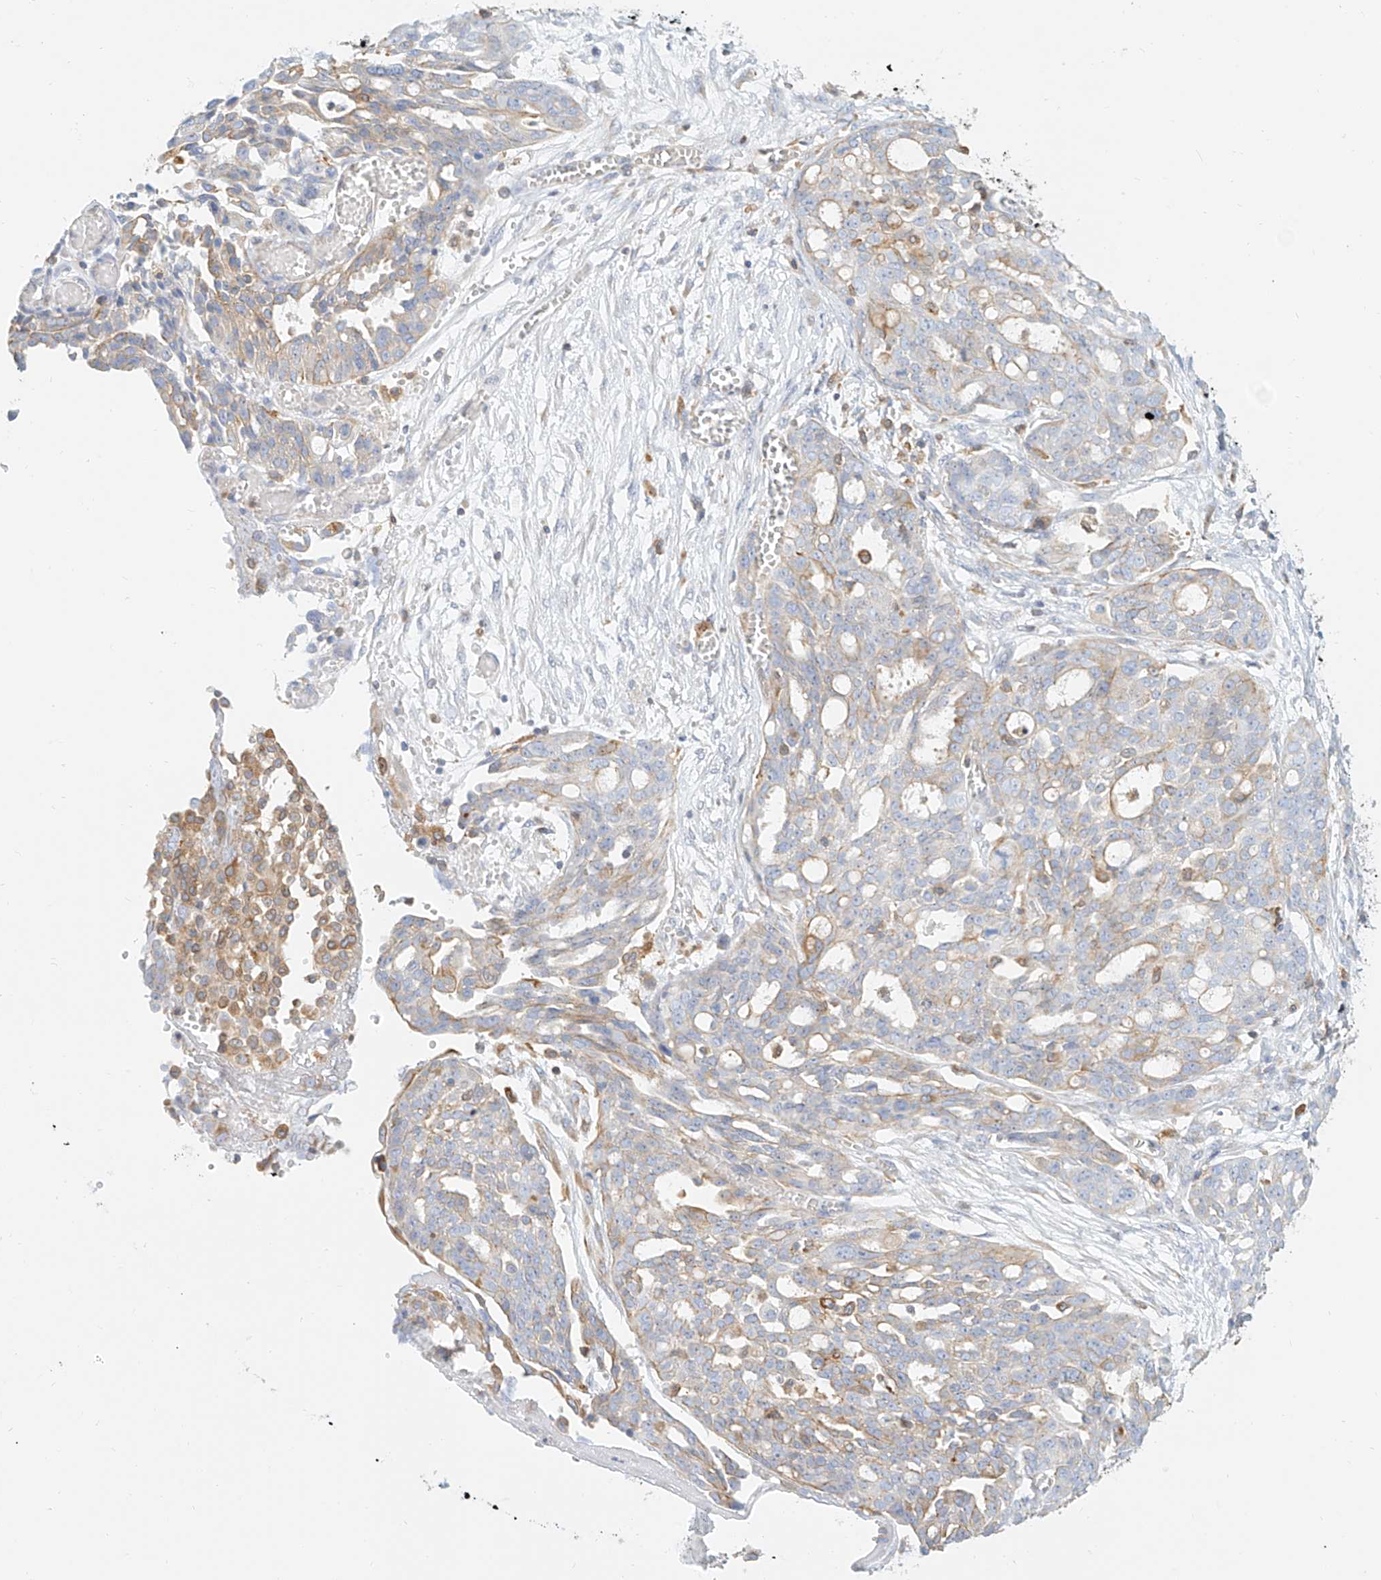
{"staining": {"intensity": "weak", "quantity": "<25%", "location": "cytoplasmic/membranous"}, "tissue": "ovarian cancer", "cell_type": "Tumor cells", "image_type": "cancer", "snomed": [{"axis": "morphology", "description": "Cystadenocarcinoma, serous, NOS"}, {"axis": "topography", "description": "Soft tissue"}, {"axis": "topography", "description": "Ovary"}], "caption": "There is no significant staining in tumor cells of ovarian serous cystadenocarcinoma.", "gene": "DHRS7", "patient": {"sex": "female", "age": 57}}